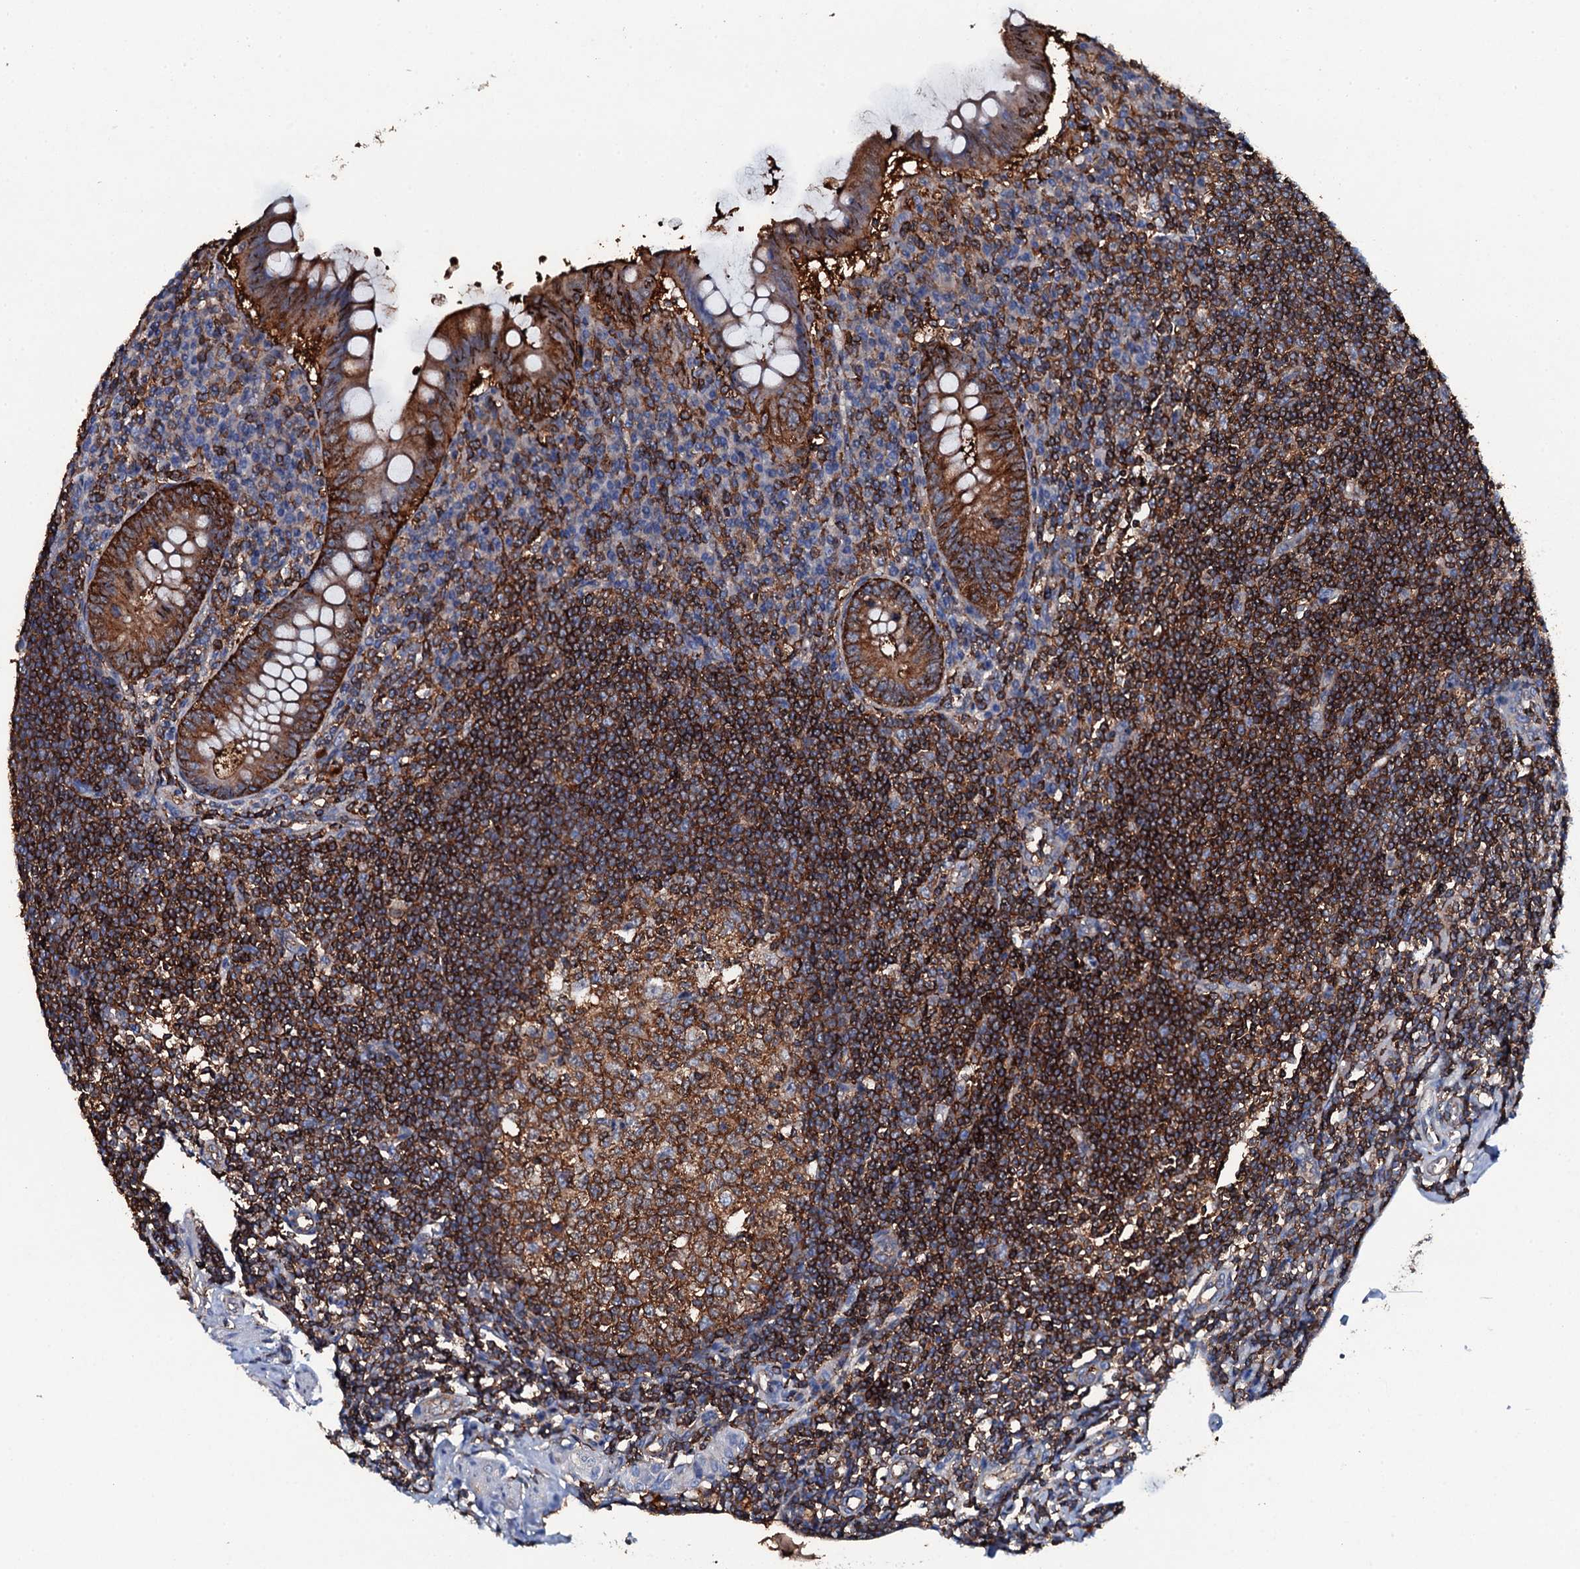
{"staining": {"intensity": "moderate", "quantity": ">75%", "location": "cytoplasmic/membranous"}, "tissue": "appendix", "cell_type": "Glandular cells", "image_type": "normal", "snomed": [{"axis": "morphology", "description": "Normal tissue, NOS"}, {"axis": "topography", "description": "Appendix"}], "caption": "Normal appendix displays moderate cytoplasmic/membranous expression in approximately >75% of glandular cells (Stains: DAB (3,3'-diaminobenzidine) in brown, nuclei in blue, Microscopy: brightfield microscopy at high magnification)..", "gene": "MS4A4E", "patient": {"sex": "female", "age": 33}}